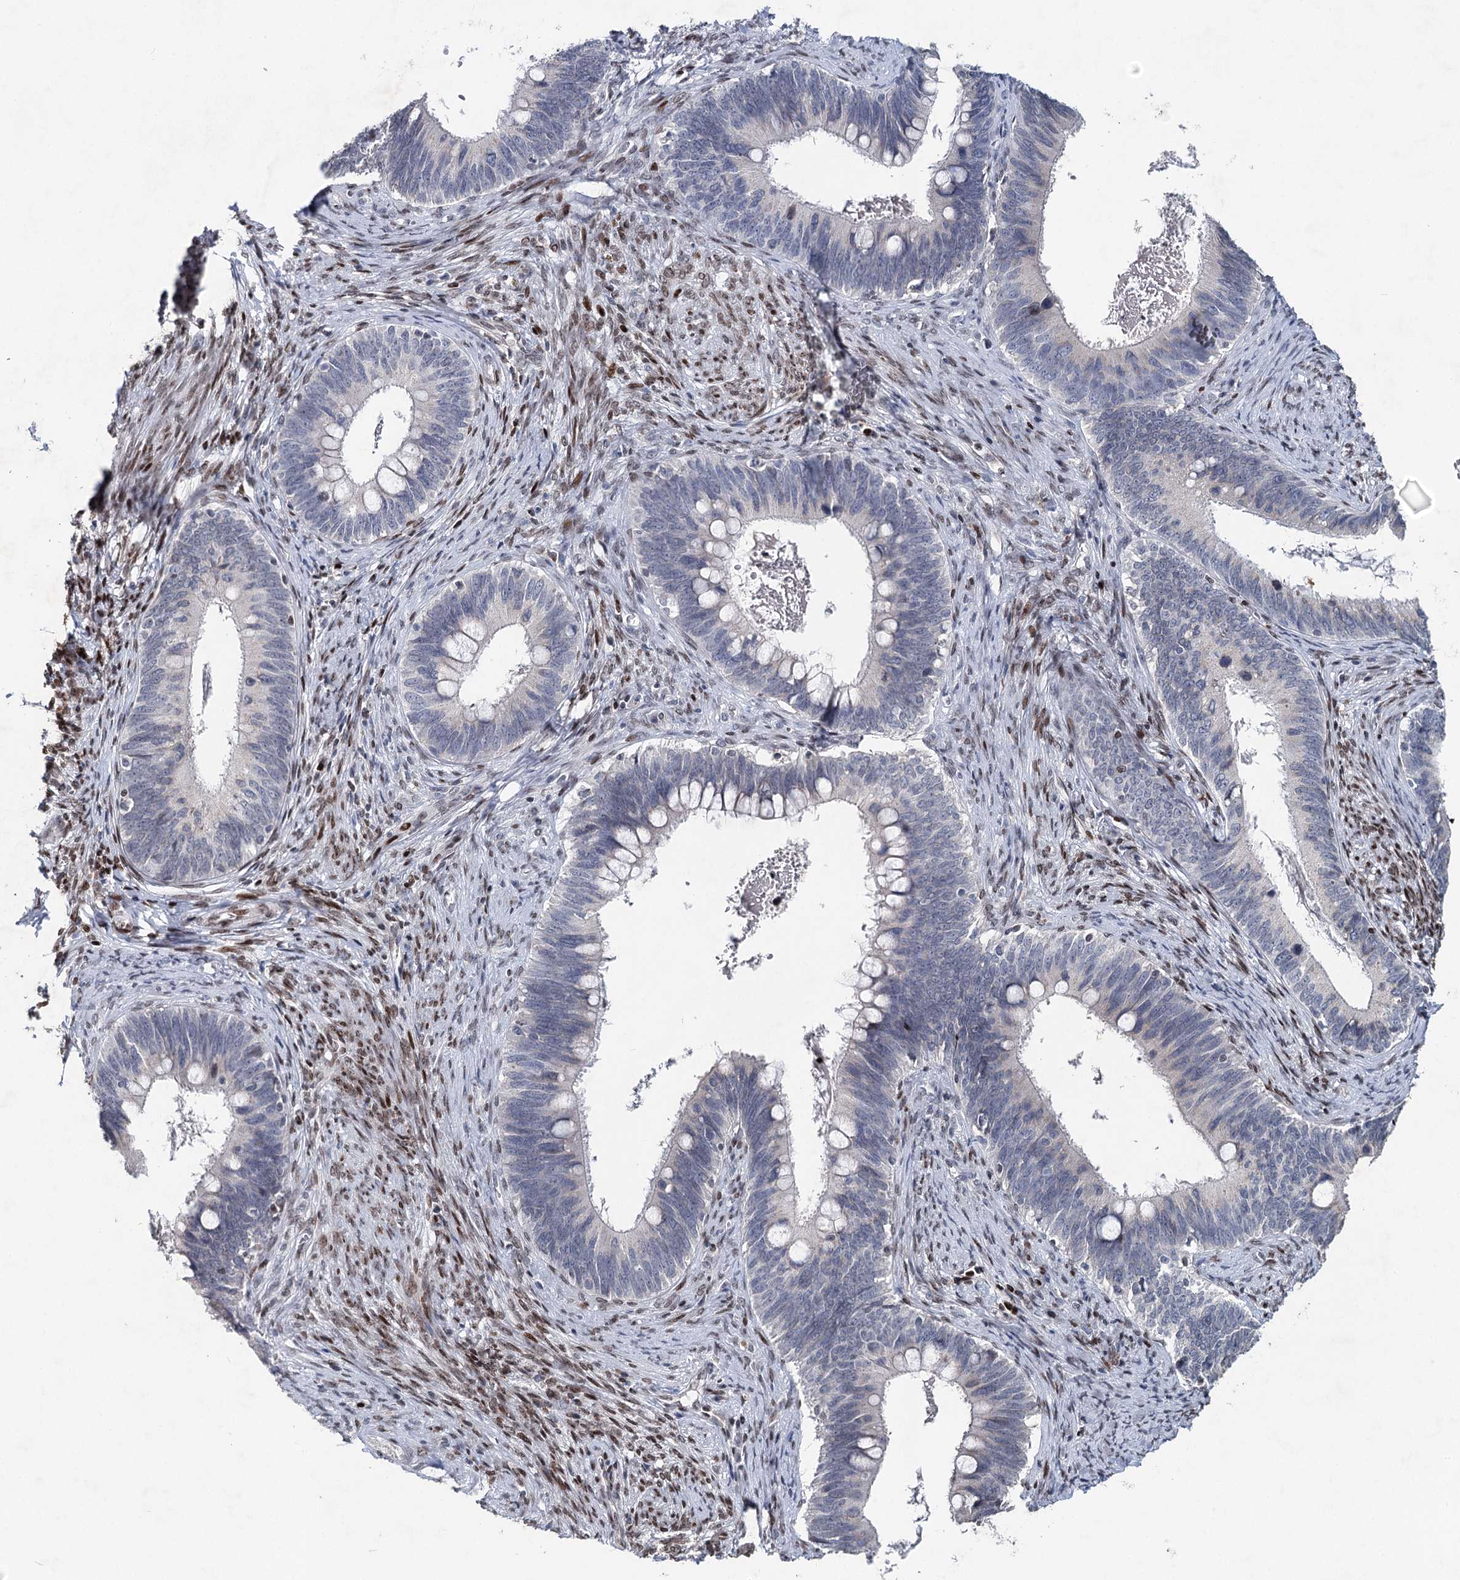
{"staining": {"intensity": "negative", "quantity": "none", "location": "none"}, "tissue": "cervical cancer", "cell_type": "Tumor cells", "image_type": "cancer", "snomed": [{"axis": "morphology", "description": "Adenocarcinoma, NOS"}, {"axis": "topography", "description": "Cervix"}], "caption": "Immunohistochemistry of human adenocarcinoma (cervical) displays no staining in tumor cells.", "gene": "FRMD4A", "patient": {"sex": "female", "age": 42}}